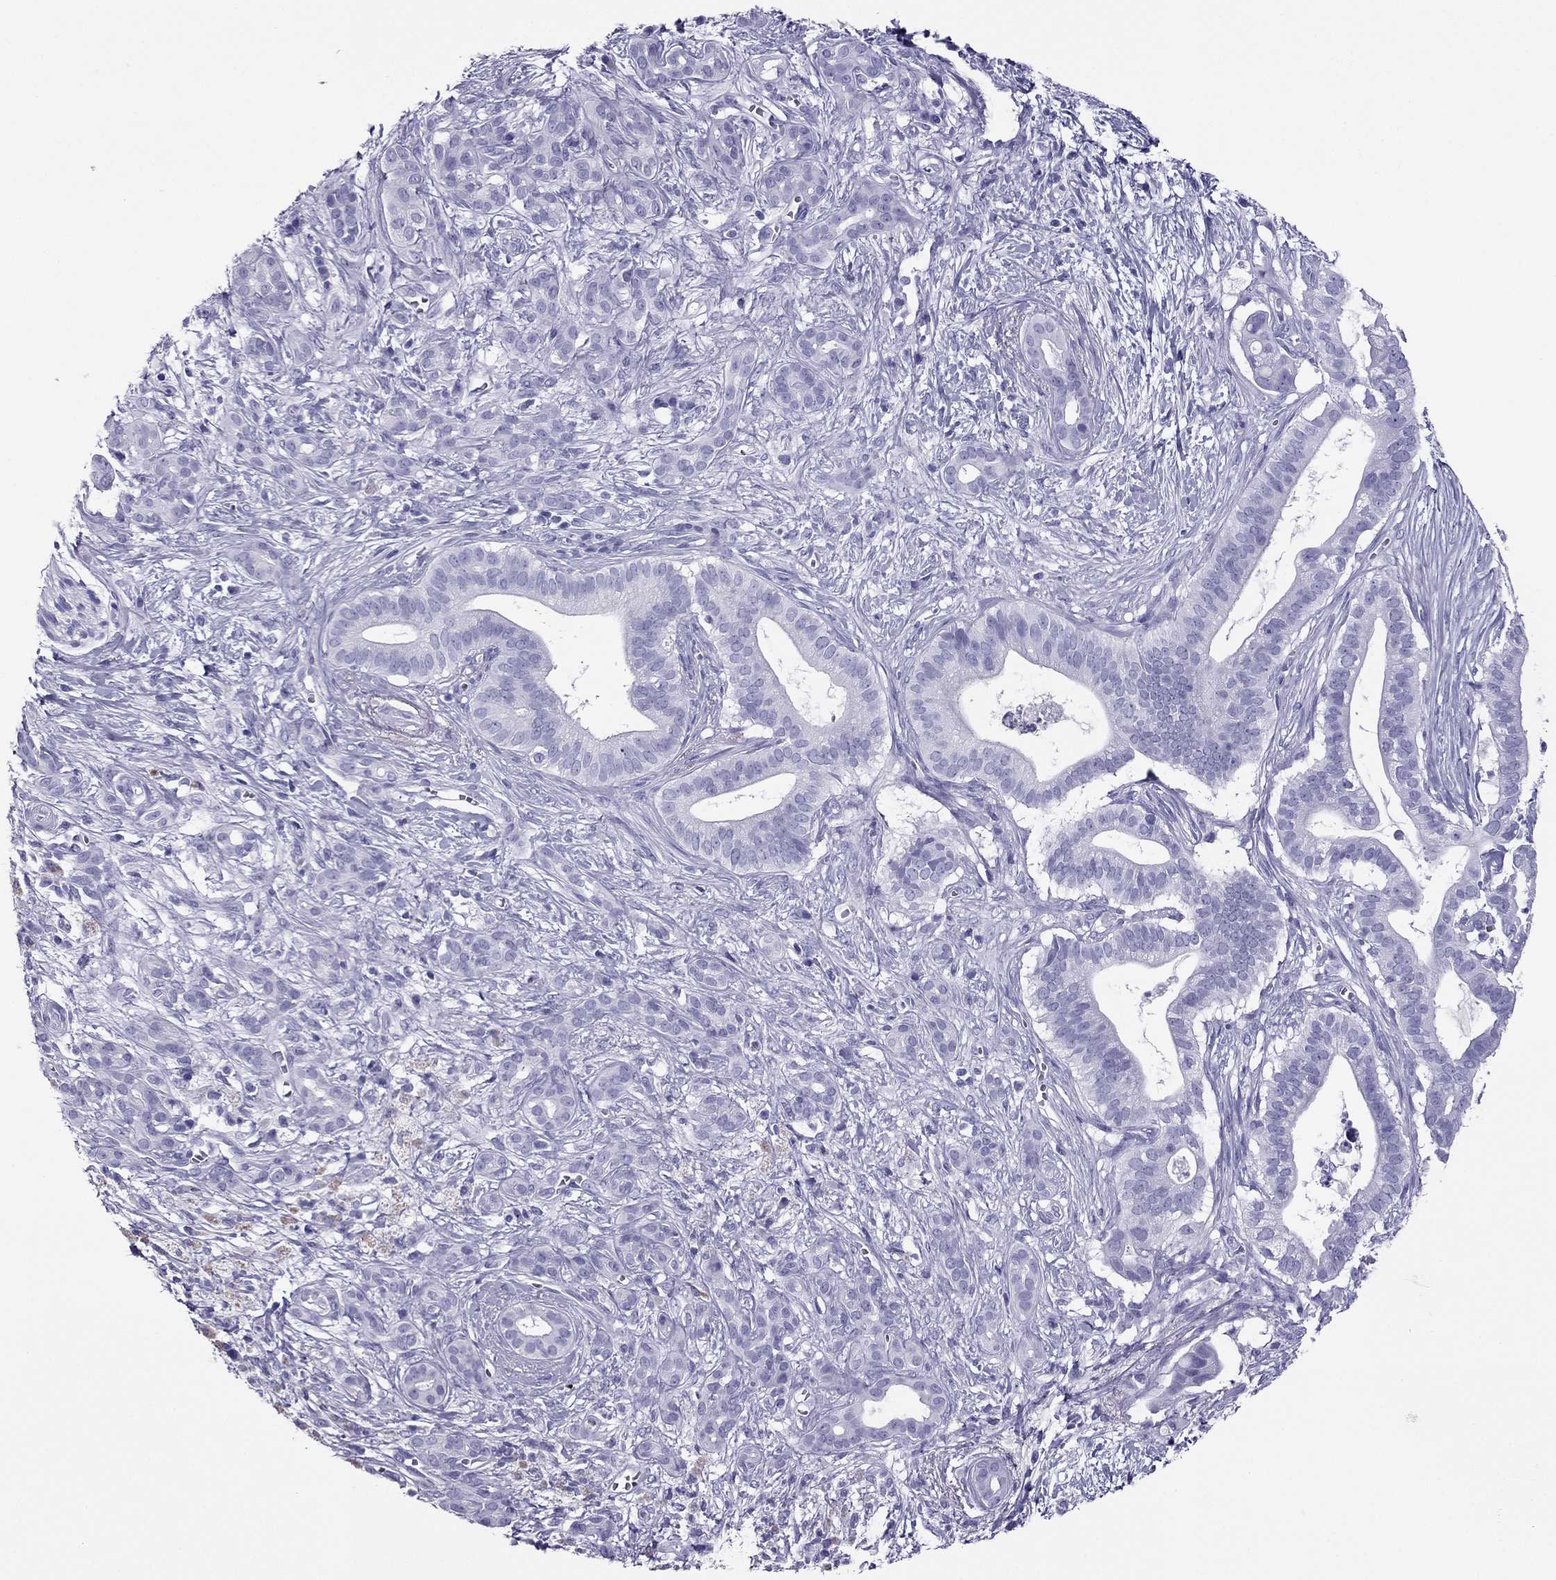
{"staining": {"intensity": "negative", "quantity": "none", "location": "none"}, "tissue": "pancreatic cancer", "cell_type": "Tumor cells", "image_type": "cancer", "snomed": [{"axis": "morphology", "description": "Adenocarcinoma, NOS"}, {"axis": "topography", "description": "Pancreas"}], "caption": "This photomicrograph is of pancreatic adenocarcinoma stained with IHC to label a protein in brown with the nuclei are counter-stained blue. There is no staining in tumor cells. Brightfield microscopy of immunohistochemistry stained with DAB (3,3'-diaminobenzidine) (brown) and hematoxylin (blue), captured at high magnification.", "gene": "PDE6A", "patient": {"sex": "male", "age": 61}}